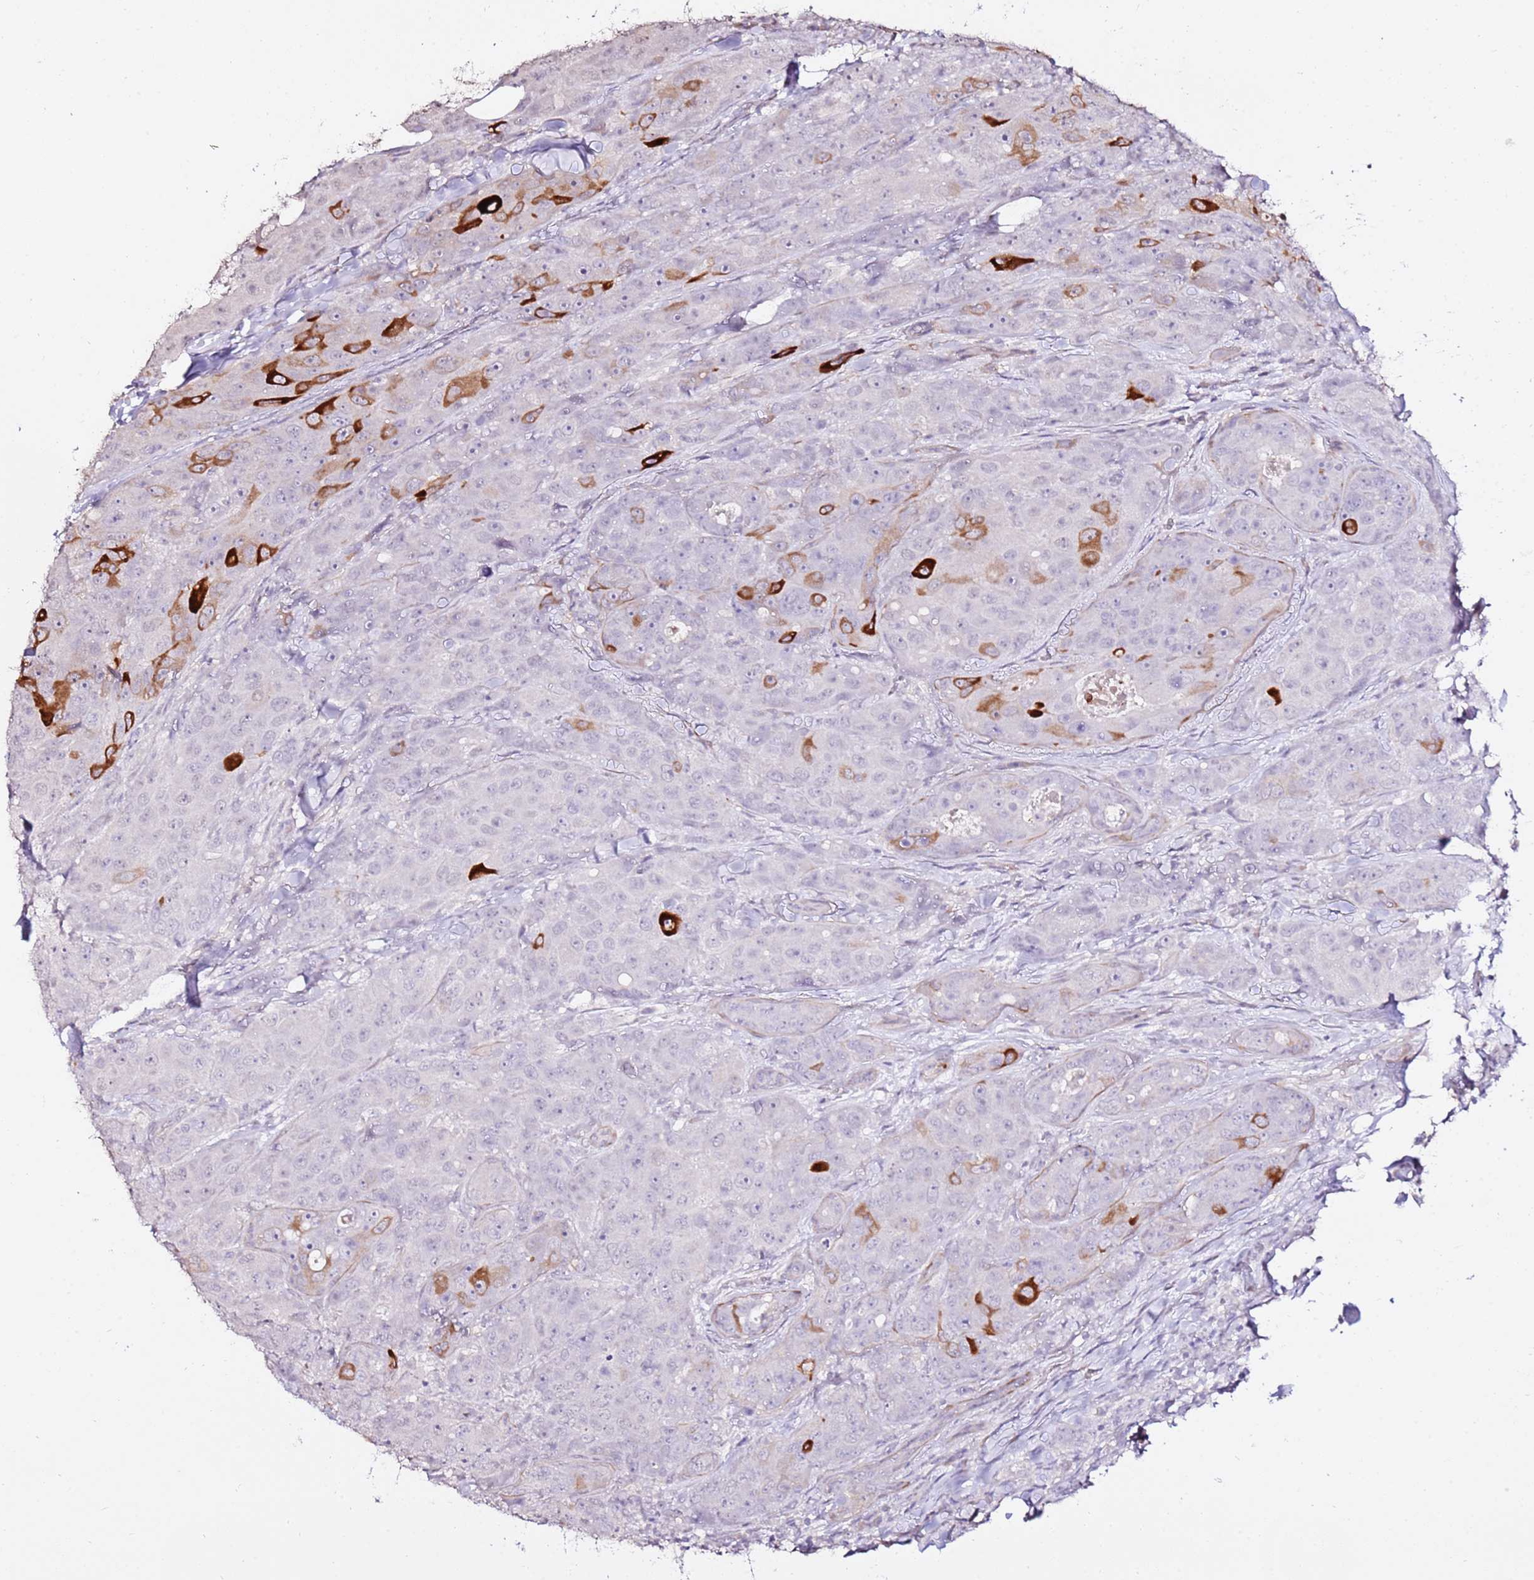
{"staining": {"intensity": "strong", "quantity": "<25%", "location": "cytoplasmic/membranous"}, "tissue": "breast cancer", "cell_type": "Tumor cells", "image_type": "cancer", "snomed": [{"axis": "morphology", "description": "Duct carcinoma"}, {"axis": "topography", "description": "Breast"}], "caption": "Infiltrating ductal carcinoma (breast) stained with immunohistochemistry (IHC) shows strong cytoplasmic/membranous positivity in about <25% of tumor cells. (IHC, brightfield microscopy, high magnification).", "gene": "ART5", "patient": {"sex": "female", "age": 43}}